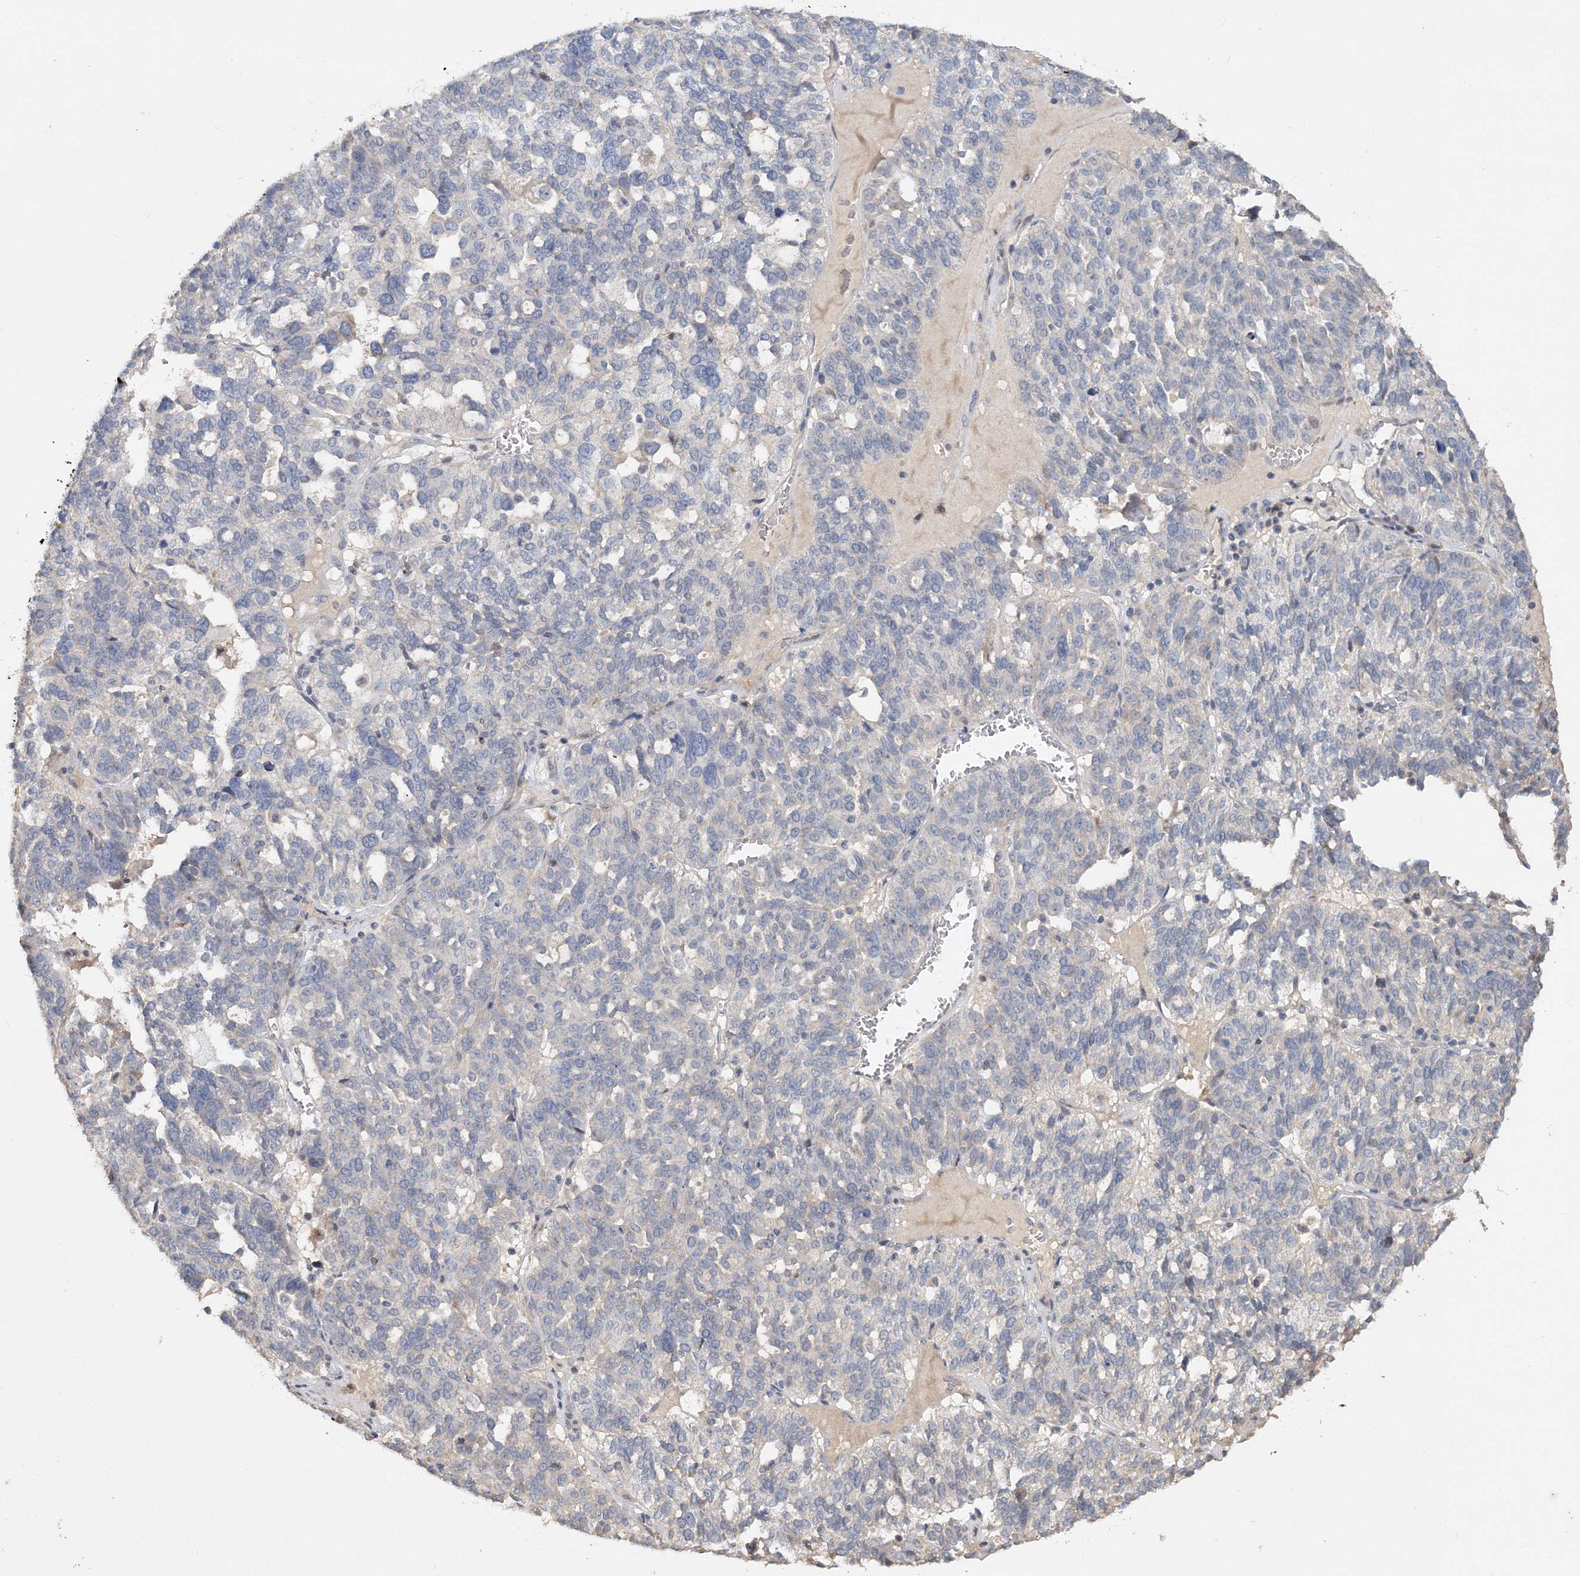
{"staining": {"intensity": "negative", "quantity": "none", "location": "none"}, "tissue": "ovarian cancer", "cell_type": "Tumor cells", "image_type": "cancer", "snomed": [{"axis": "morphology", "description": "Cystadenocarcinoma, serous, NOS"}, {"axis": "topography", "description": "Ovary"}], "caption": "High magnification brightfield microscopy of ovarian serous cystadenocarcinoma stained with DAB (brown) and counterstained with hematoxylin (blue): tumor cells show no significant staining. (Immunohistochemistry, brightfield microscopy, high magnification).", "gene": "GJB5", "patient": {"sex": "female", "age": 59}}